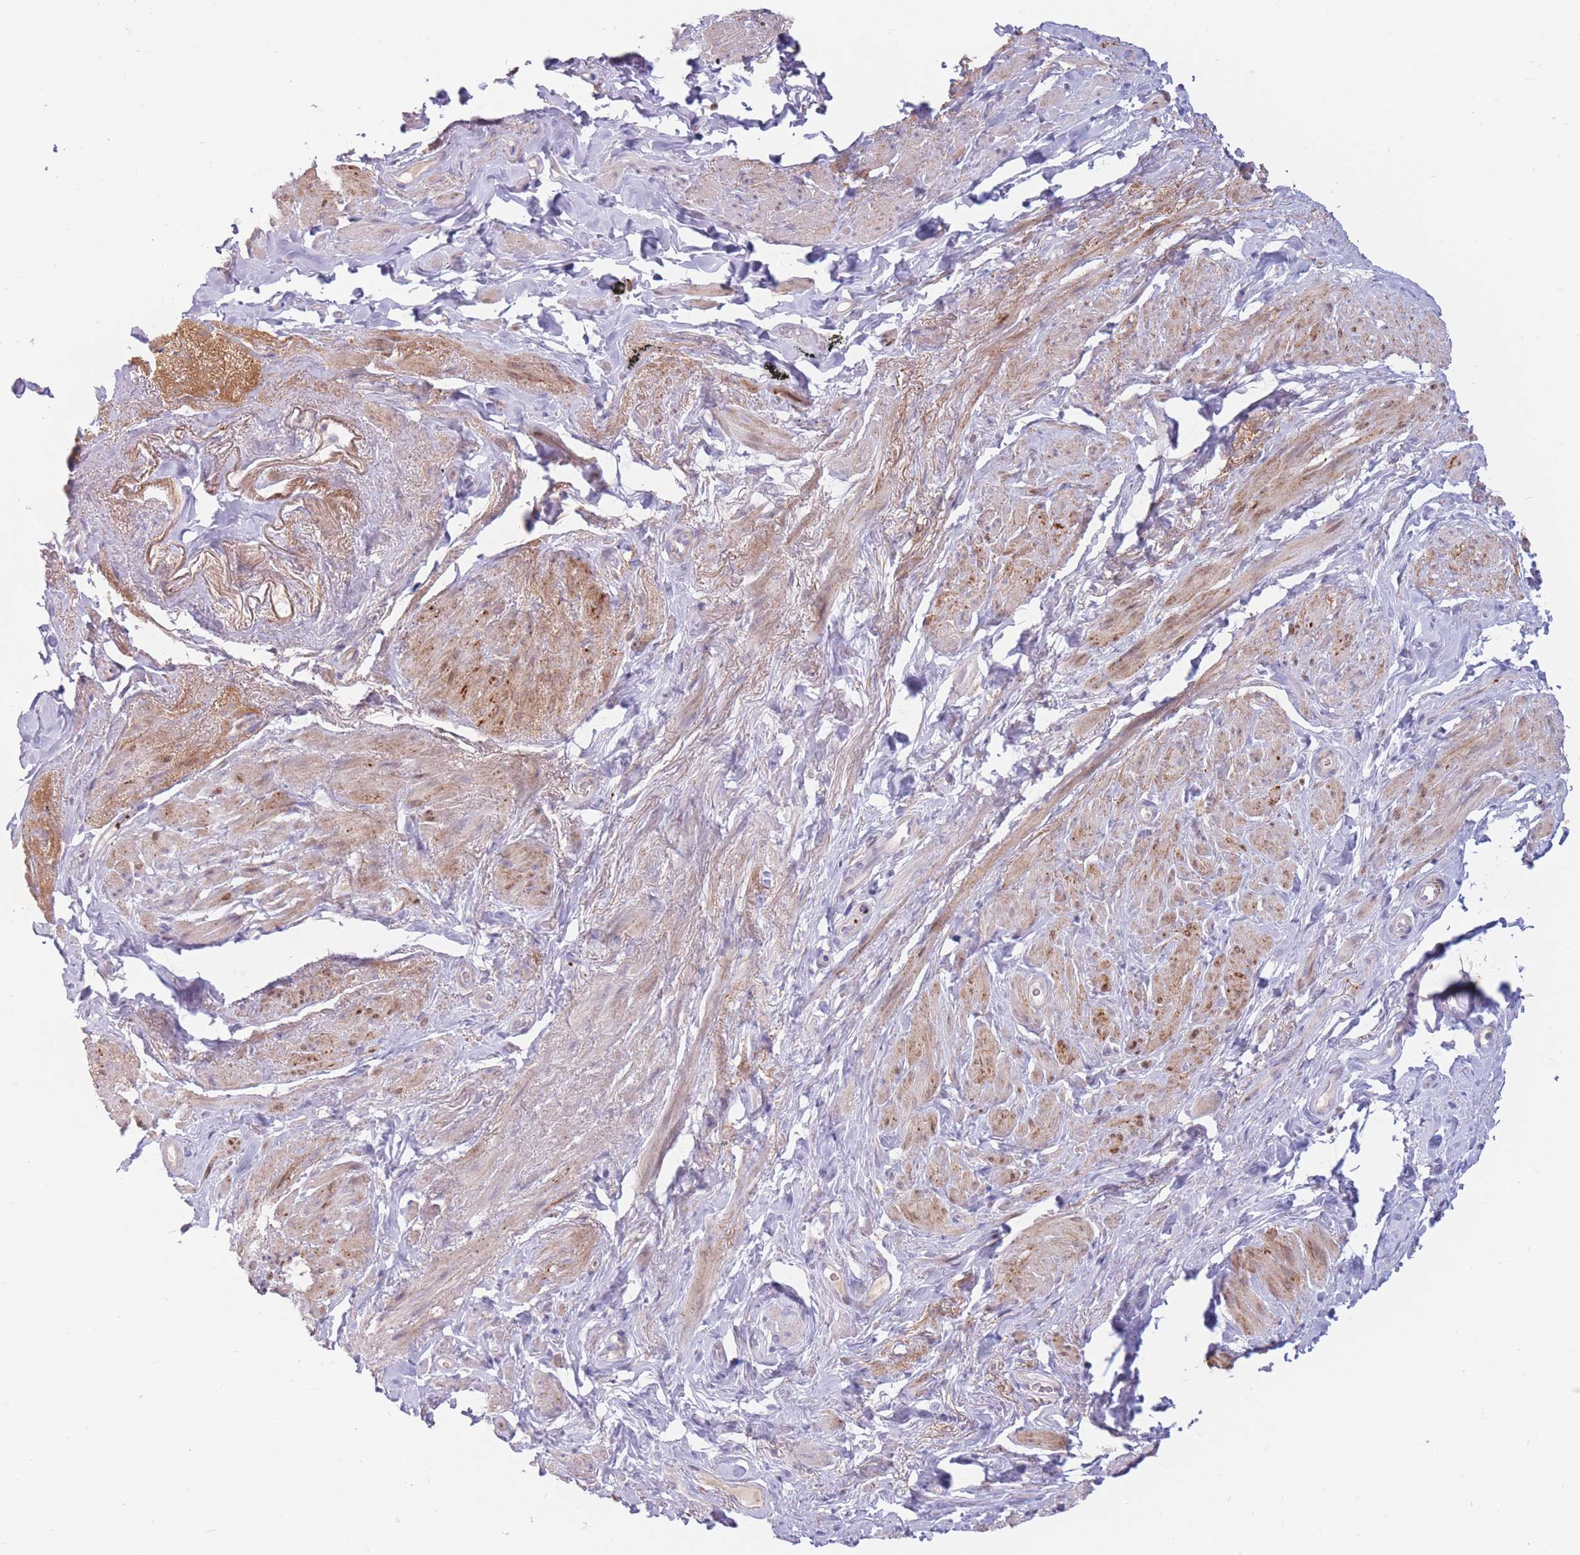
{"staining": {"intensity": "moderate", "quantity": "25%-75%", "location": "cytoplasmic/membranous"}, "tissue": "smooth muscle", "cell_type": "Smooth muscle cells", "image_type": "normal", "snomed": [{"axis": "morphology", "description": "Normal tissue, NOS"}, {"axis": "topography", "description": "Smooth muscle"}, {"axis": "topography", "description": "Peripheral nerve tissue"}], "caption": "This image reveals immunohistochemistry (IHC) staining of benign human smooth muscle, with medium moderate cytoplasmic/membranous expression in about 25%-75% of smooth muscle cells.", "gene": "PTGDR", "patient": {"sex": "male", "age": 69}}